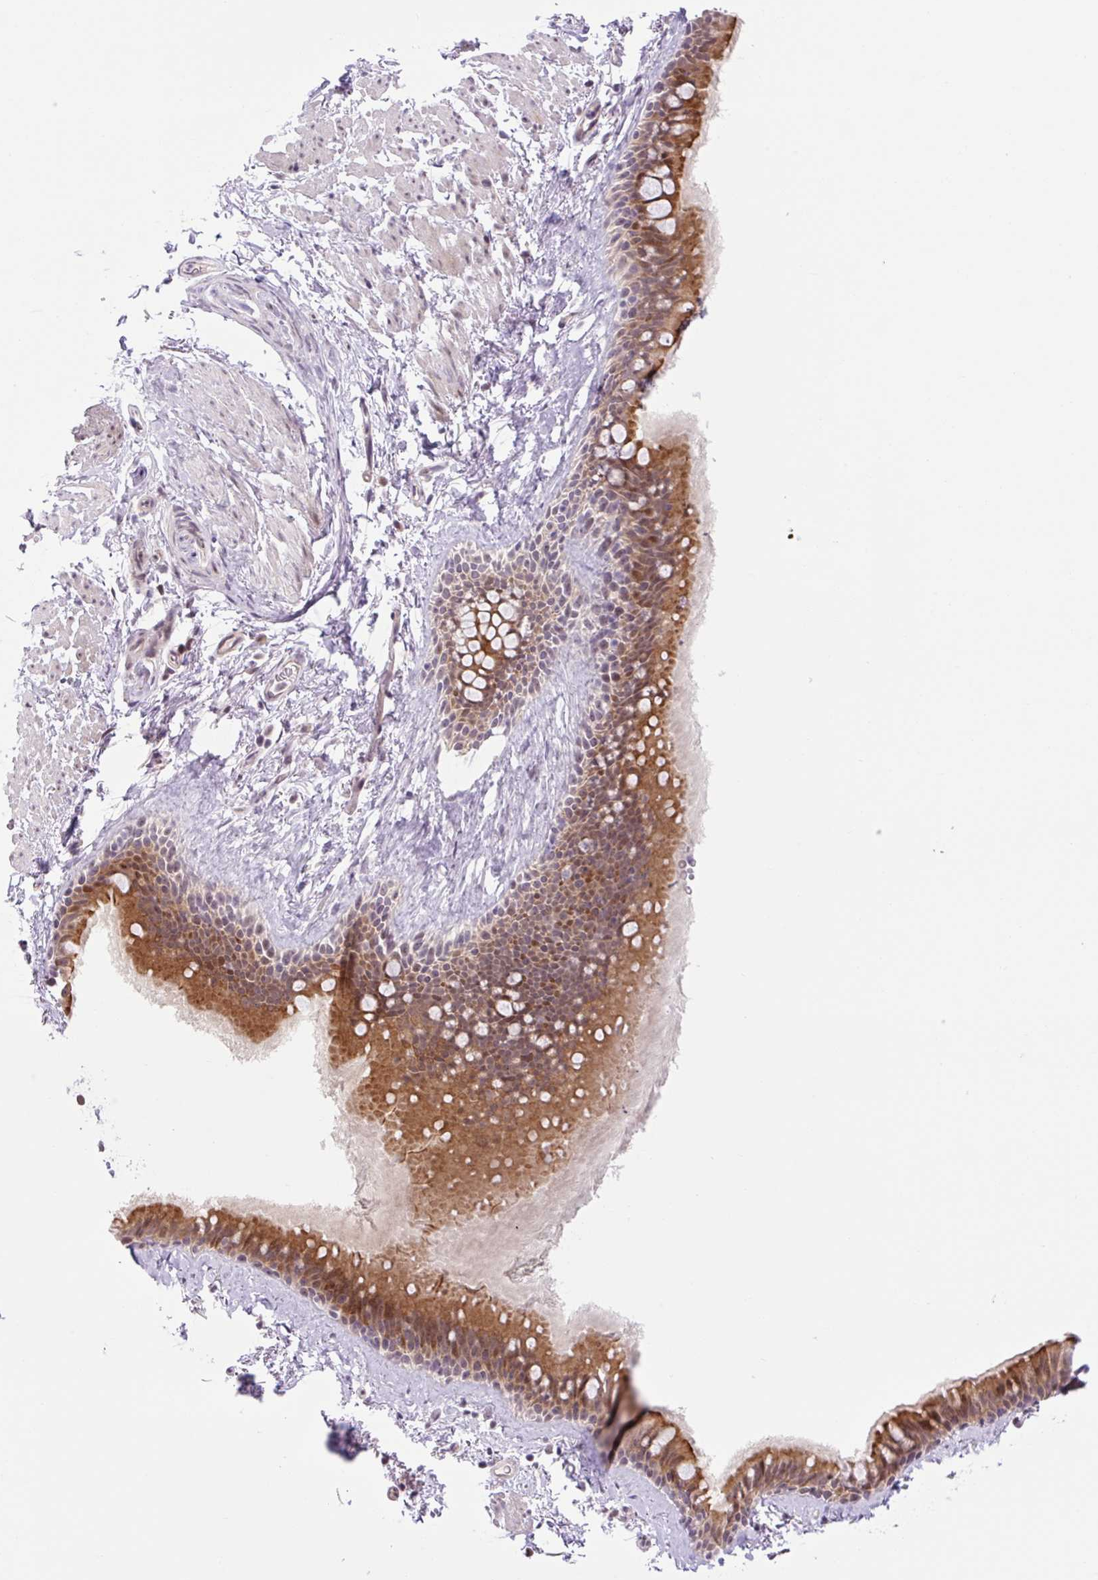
{"staining": {"intensity": "strong", "quantity": "25%-75%", "location": "cytoplasmic/membranous"}, "tissue": "bronchus", "cell_type": "Respiratory epithelial cells", "image_type": "normal", "snomed": [{"axis": "morphology", "description": "Normal tissue, NOS"}, {"axis": "topography", "description": "Lymph node"}, {"axis": "topography", "description": "Cartilage tissue"}, {"axis": "topography", "description": "Bronchus"}], "caption": "Respiratory epithelial cells display strong cytoplasmic/membranous staining in about 25%-75% of cells in unremarkable bronchus.", "gene": "ICE1", "patient": {"sex": "female", "age": 70}}